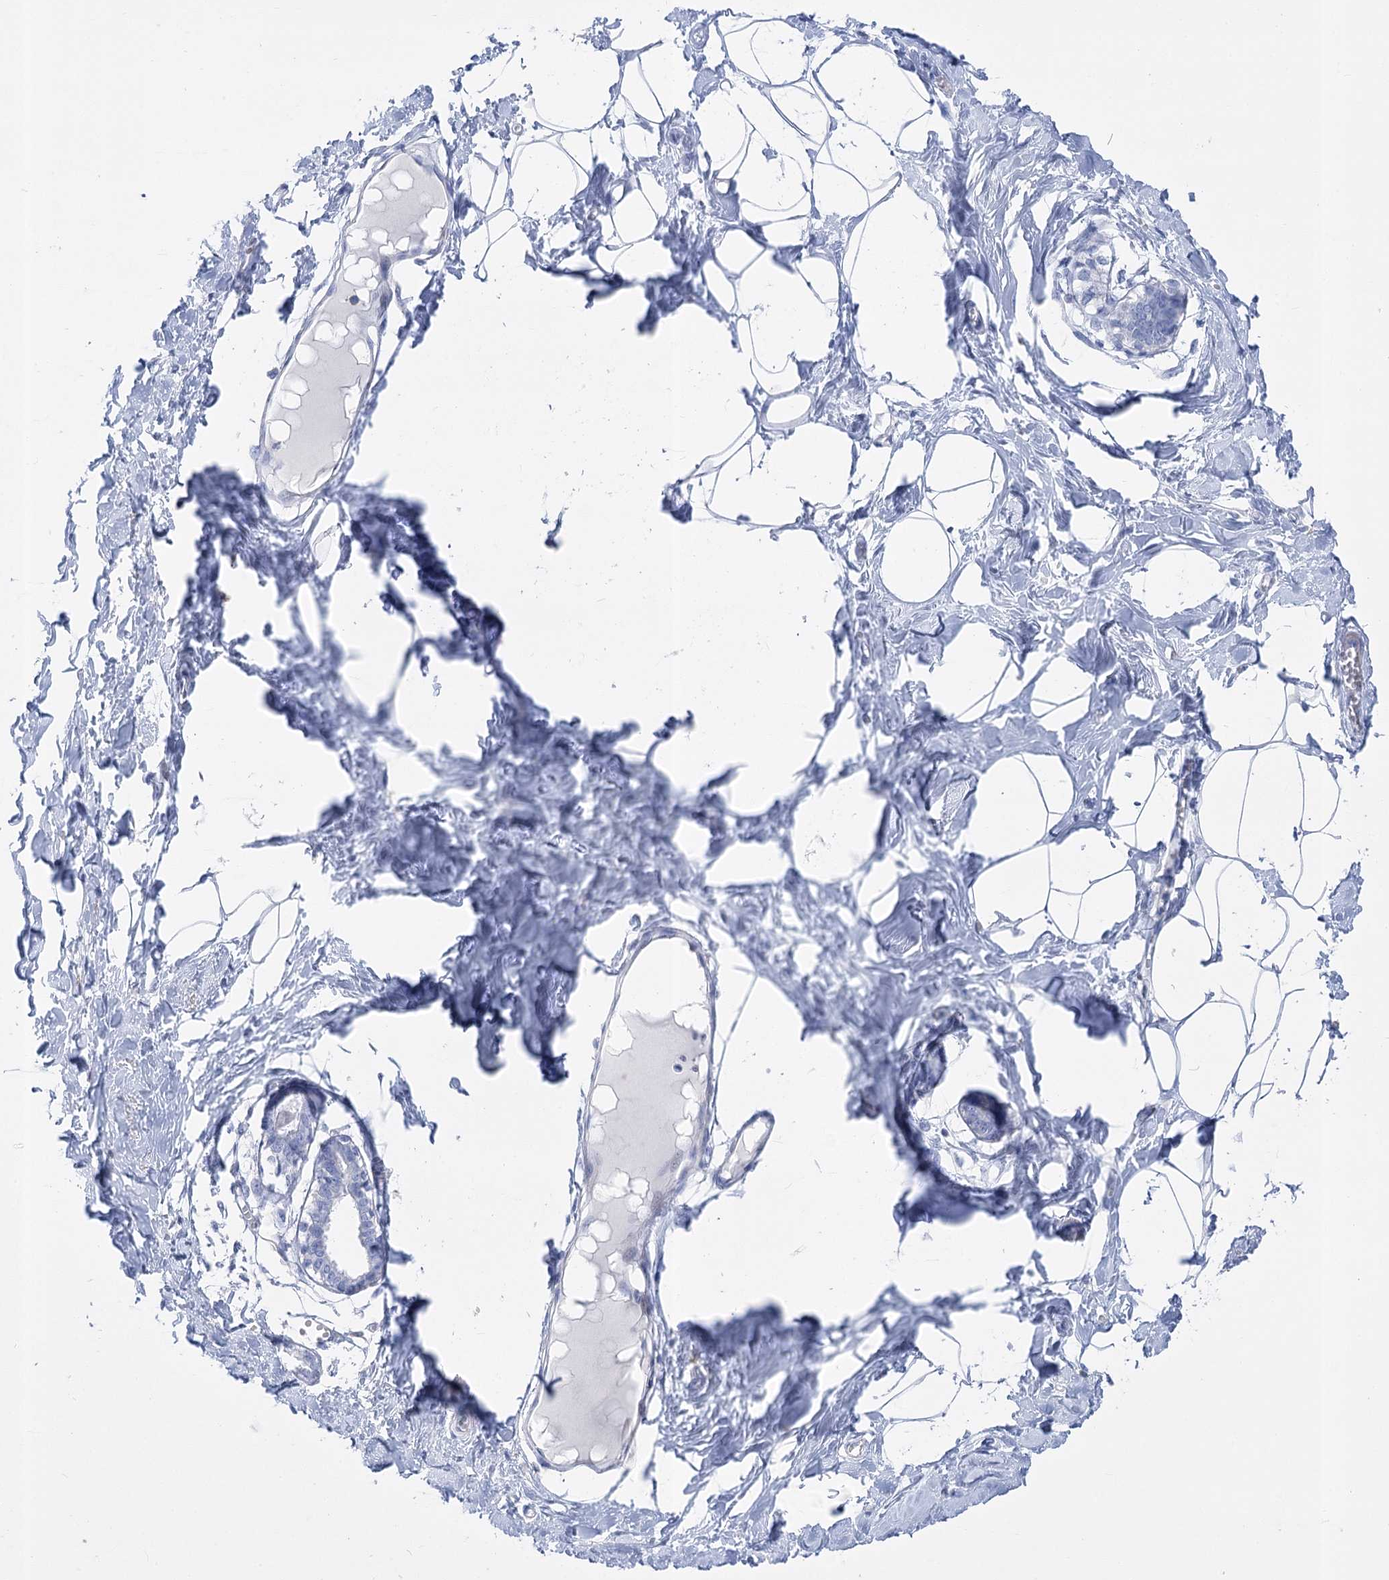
{"staining": {"intensity": "negative", "quantity": "none", "location": "none"}, "tissue": "breast", "cell_type": "Adipocytes", "image_type": "normal", "snomed": [{"axis": "morphology", "description": "Normal tissue, NOS"}, {"axis": "topography", "description": "Breast"}], "caption": "DAB (3,3'-diaminobenzidine) immunohistochemical staining of unremarkable breast demonstrates no significant staining in adipocytes.", "gene": "PCDHA1", "patient": {"sex": "female", "age": 27}}